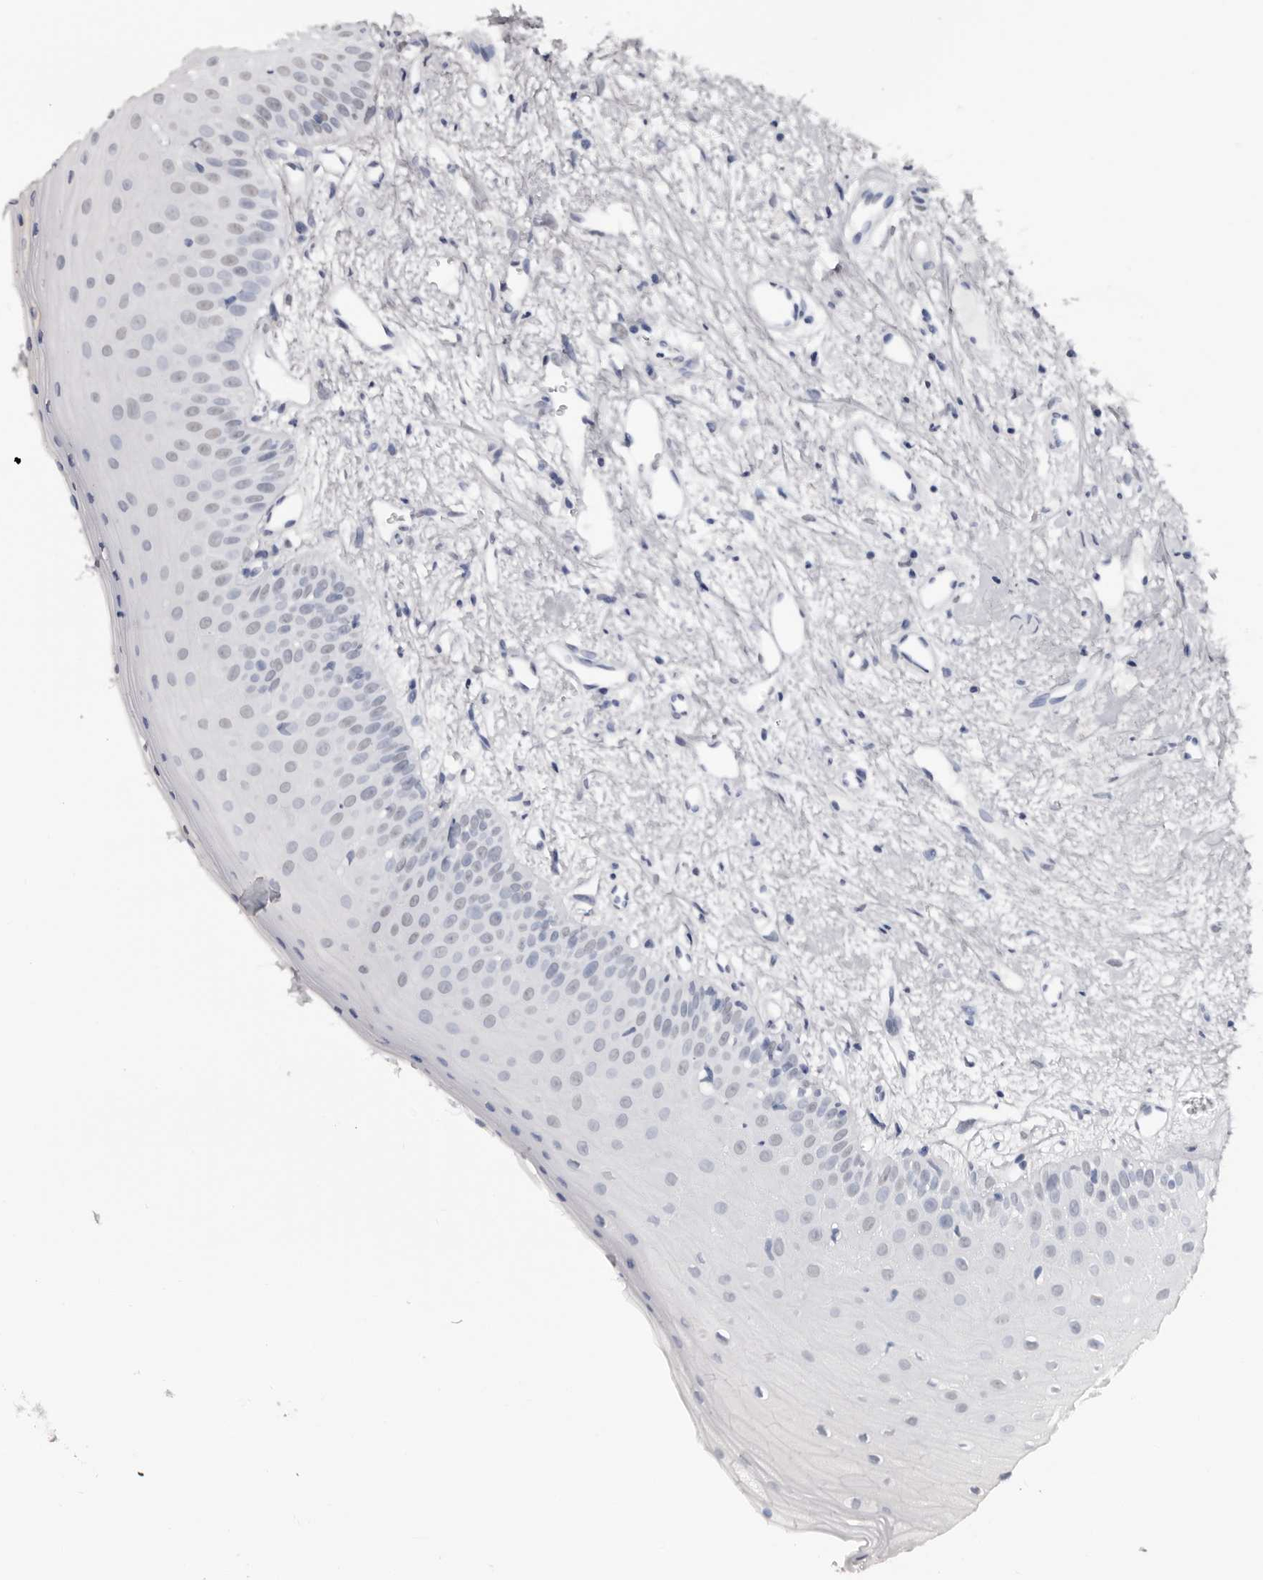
{"staining": {"intensity": "moderate", "quantity": "<25%", "location": "nuclear"}, "tissue": "oral mucosa", "cell_type": "Squamous epithelial cells", "image_type": "normal", "snomed": [{"axis": "morphology", "description": "Normal tissue, NOS"}, {"axis": "topography", "description": "Oral tissue"}], "caption": "Protein staining of normal oral mucosa reveals moderate nuclear positivity in about <25% of squamous epithelial cells.", "gene": "SCAF4", "patient": {"sex": "female", "age": 63}}